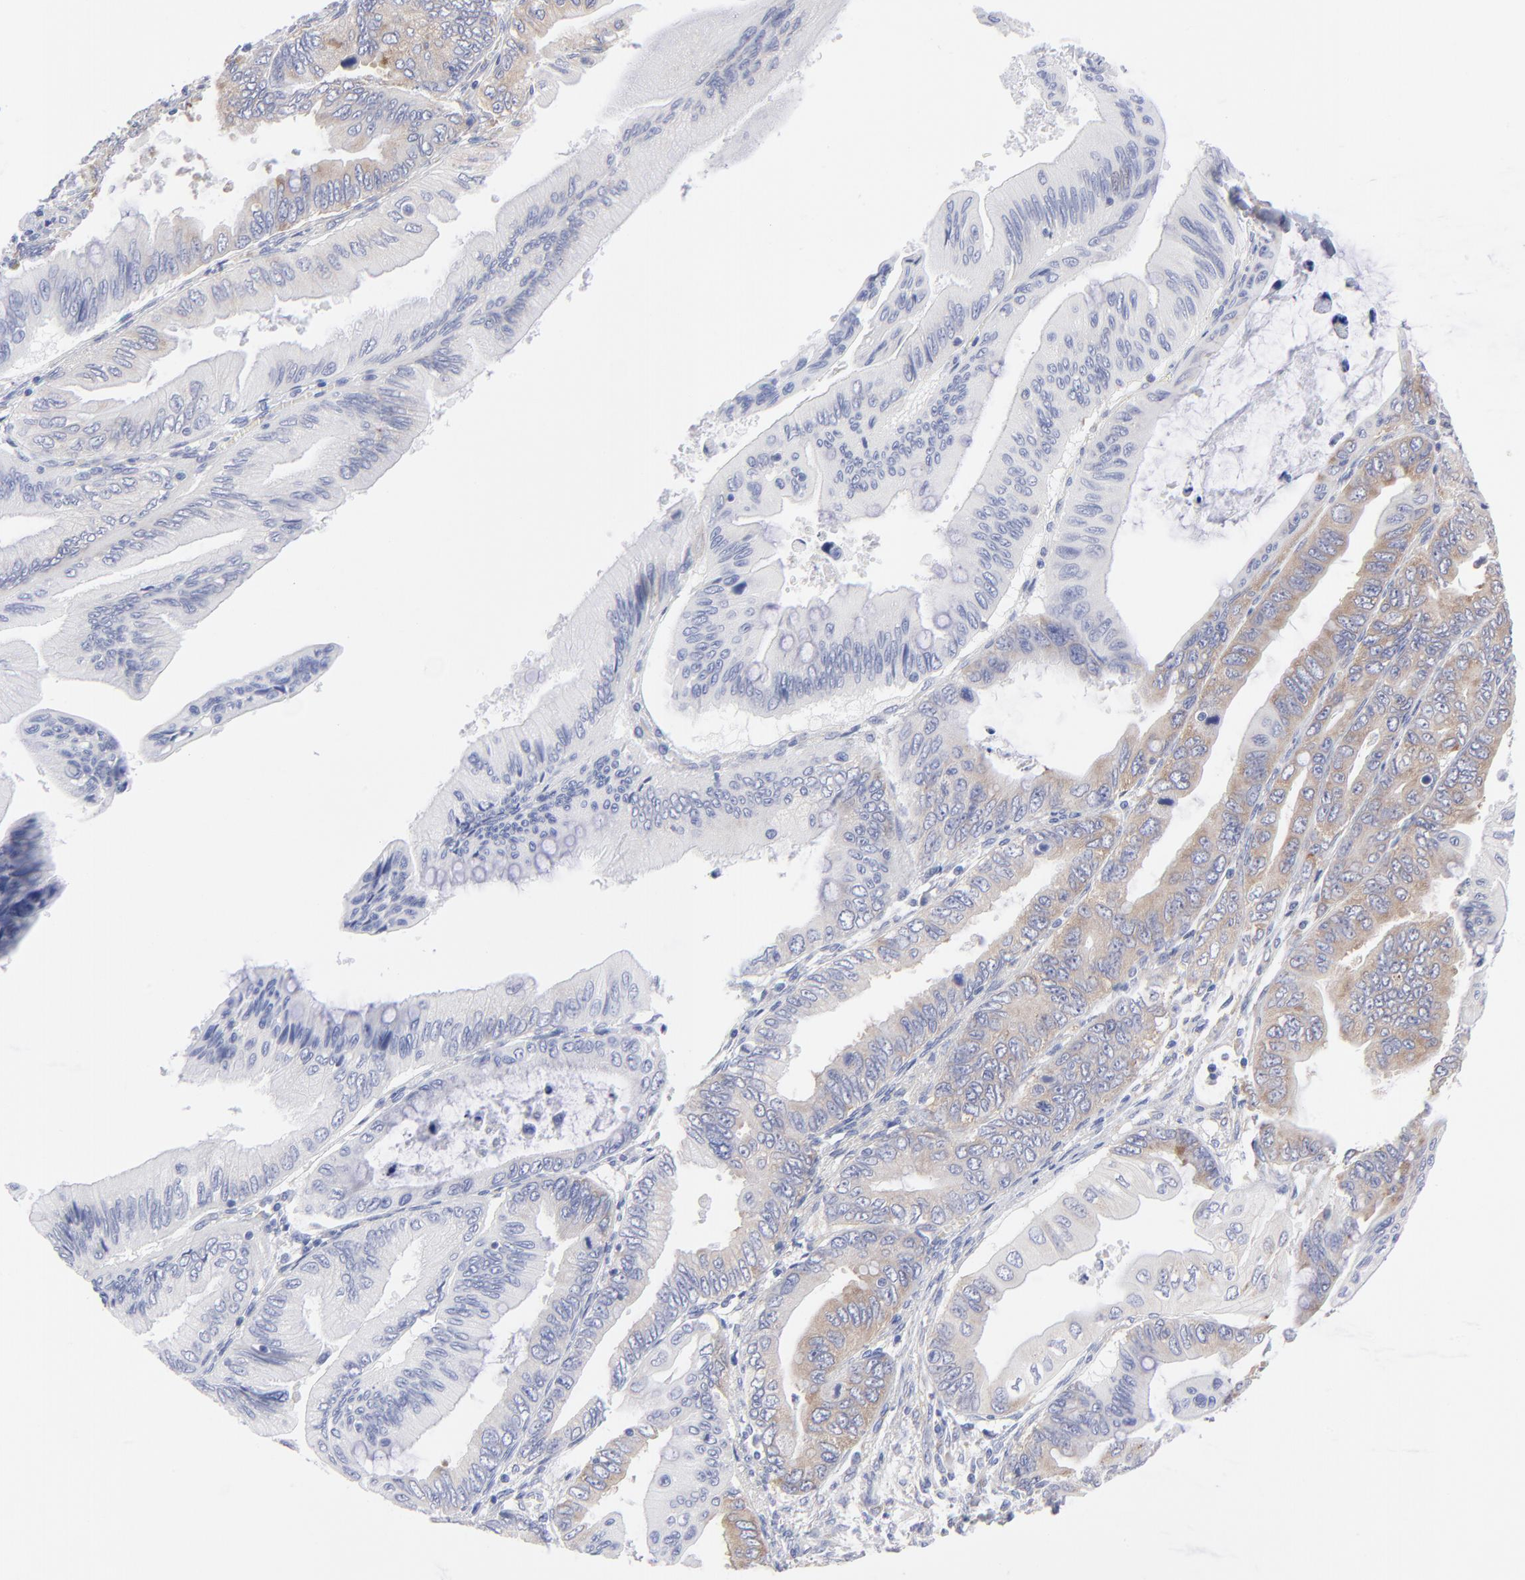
{"staining": {"intensity": "moderate", "quantity": "<25%", "location": "cytoplasmic/membranous"}, "tissue": "pancreatic cancer", "cell_type": "Tumor cells", "image_type": "cancer", "snomed": [{"axis": "morphology", "description": "Adenocarcinoma, NOS"}, {"axis": "topography", "description": "Pancreas"}], "caption": "Approximately <25% of tumor cells in human pancreatic adenocarcinoma exhibit moderate cytoplasmic/membranous protein expression as visualized by brown immunohistochemical staining.", "gene": "EIF2AK2", "patient": {"sex": "female", "age": 66}}